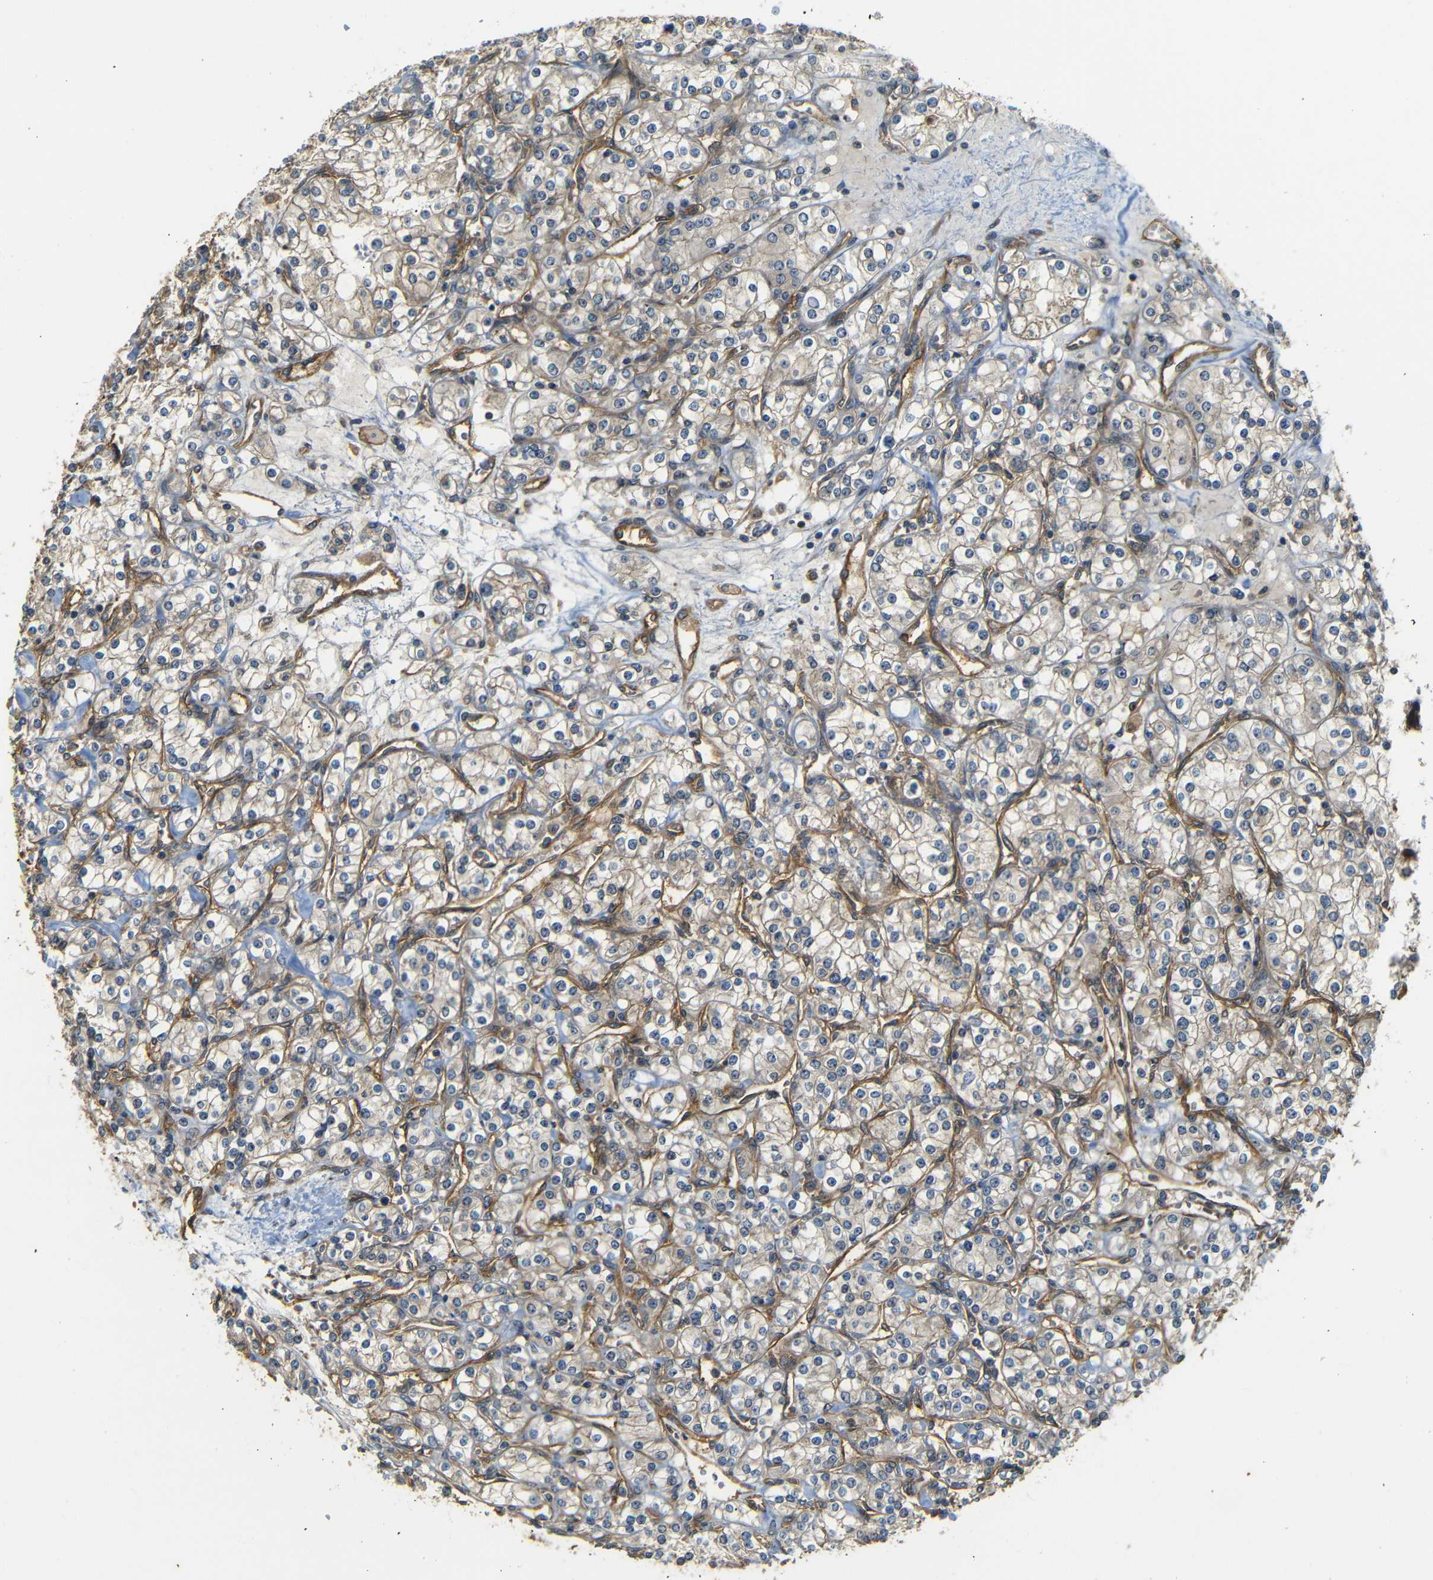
{"staining": {"intensity": "weak", "quantity": "25%-75%", "location": "cytoplasmic/membranous"}, "tissue": "renal cancer", "cell_type": "Tumor cells", "image_type": "cancer", "snomed": [{"axis": "morphology", "description": "Adenocarcinoma, NOS"}, {"axis": "topography", "description": "Kidney"}], "caption": "Adenocarcinoma (renal) stained with a protein marker displays weak staining in tumor cells.", "gene": "RELL1", "patient": {"sex": "male", "age": 77}}